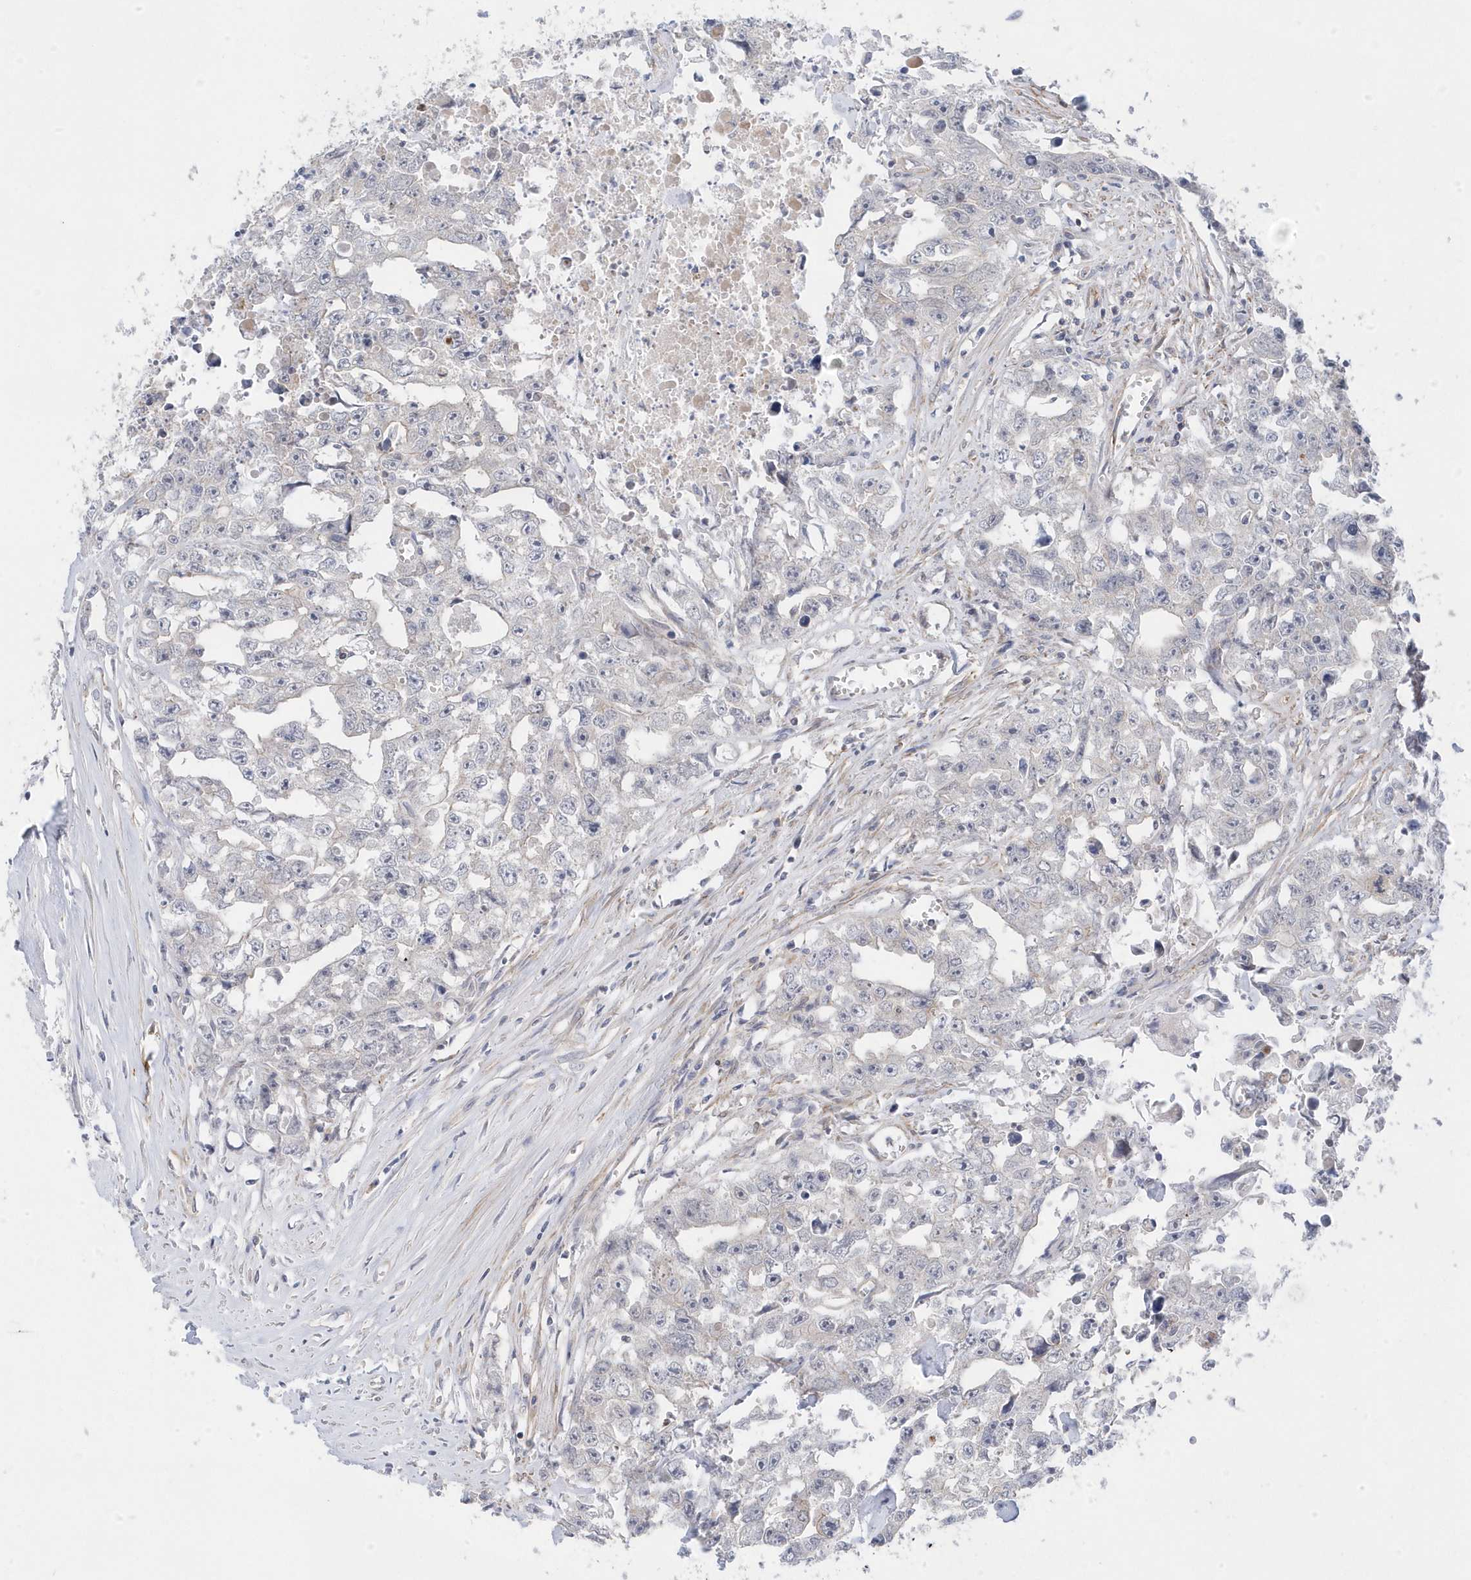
{"staining": {"intensity": "negative", "quantity": "none", "location": "none"}, "tissue": "testis cancer", "cell_type": "Tumor cells", "image_type": "cancer", "snomed": [{"axis": "morphology", "description": "Seminoma, NOS"}, {"axis": "morphology", "description": "Carcinoma, Embryonal, NOS"}, {"axis": "topography", "description": "Testis"}], "caption": "This is an immunohistochemistry micrograph of testis cancer. There is no expression in tumor cells.", "gene": "ANAPC1", "patient": {"sex": "male", "age": 43}}